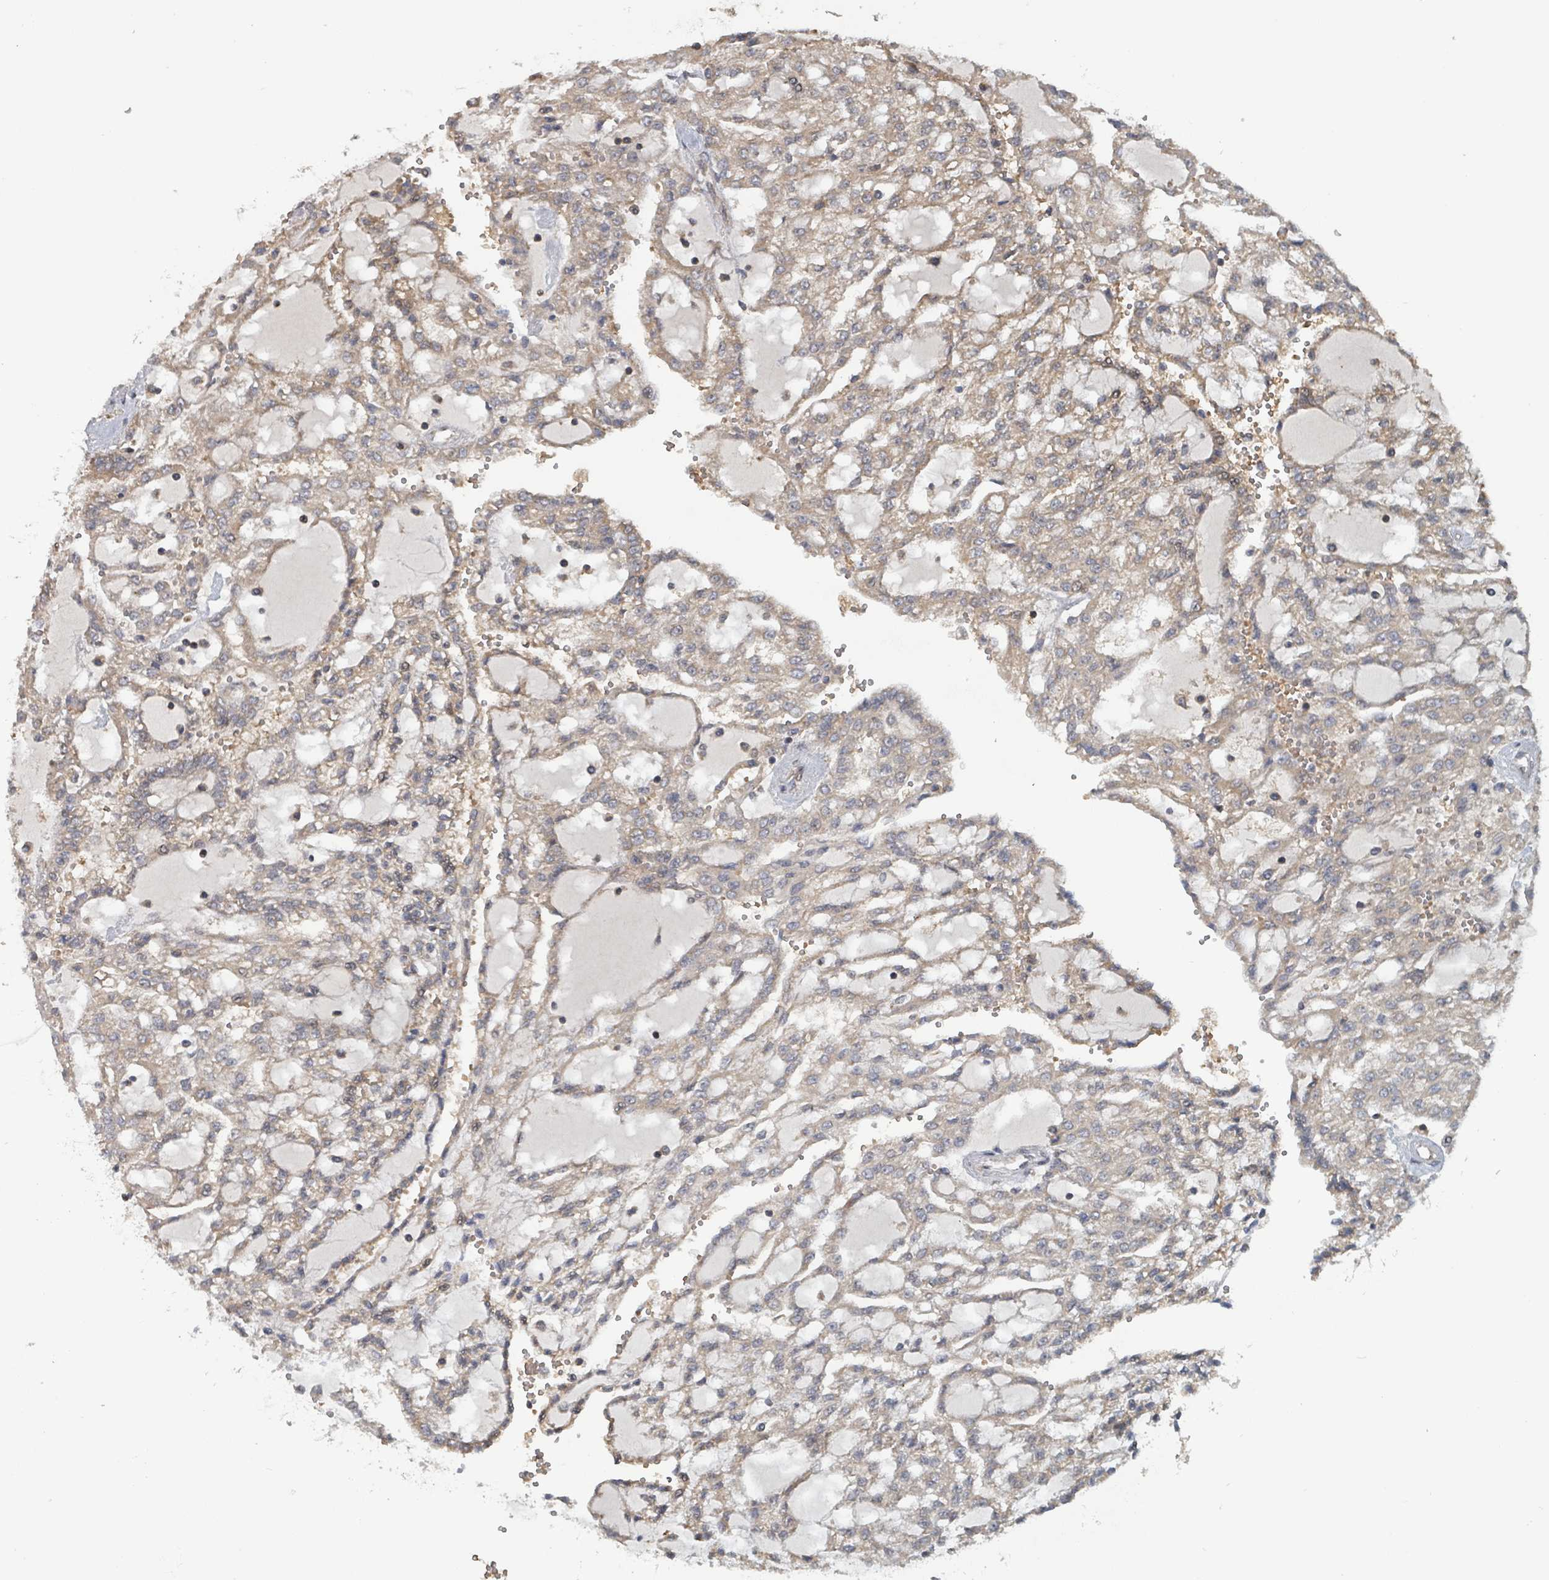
{"staining": {"intensity": "moderate", "quantity": "25%-75%", "location": "cytoplasmic/membranous"}, "tissue": "renal cancer", "cell_type": "Tumor cells", "image_type": "cancer", "snomed": [{"axis": "morphology", "description": "Adenocarcinoma, NOS"}, {"axis": "topography", "description": "Kidney"}], "caption": "DAB (3,3'-diaminobenzidine) immunohistochemical staining of adenocarcinoma (renal) displays moderate cytoplasmic/membranous protein expression in approximately 25%-75% of tumor cells. The protein of interest is stained brown, and the nuclei are stained in blue (DAB IHC with brightfield microscopy, high magnification).", "gene": "HIVEP1", "patient": {"sex": "male", "age": 63}}